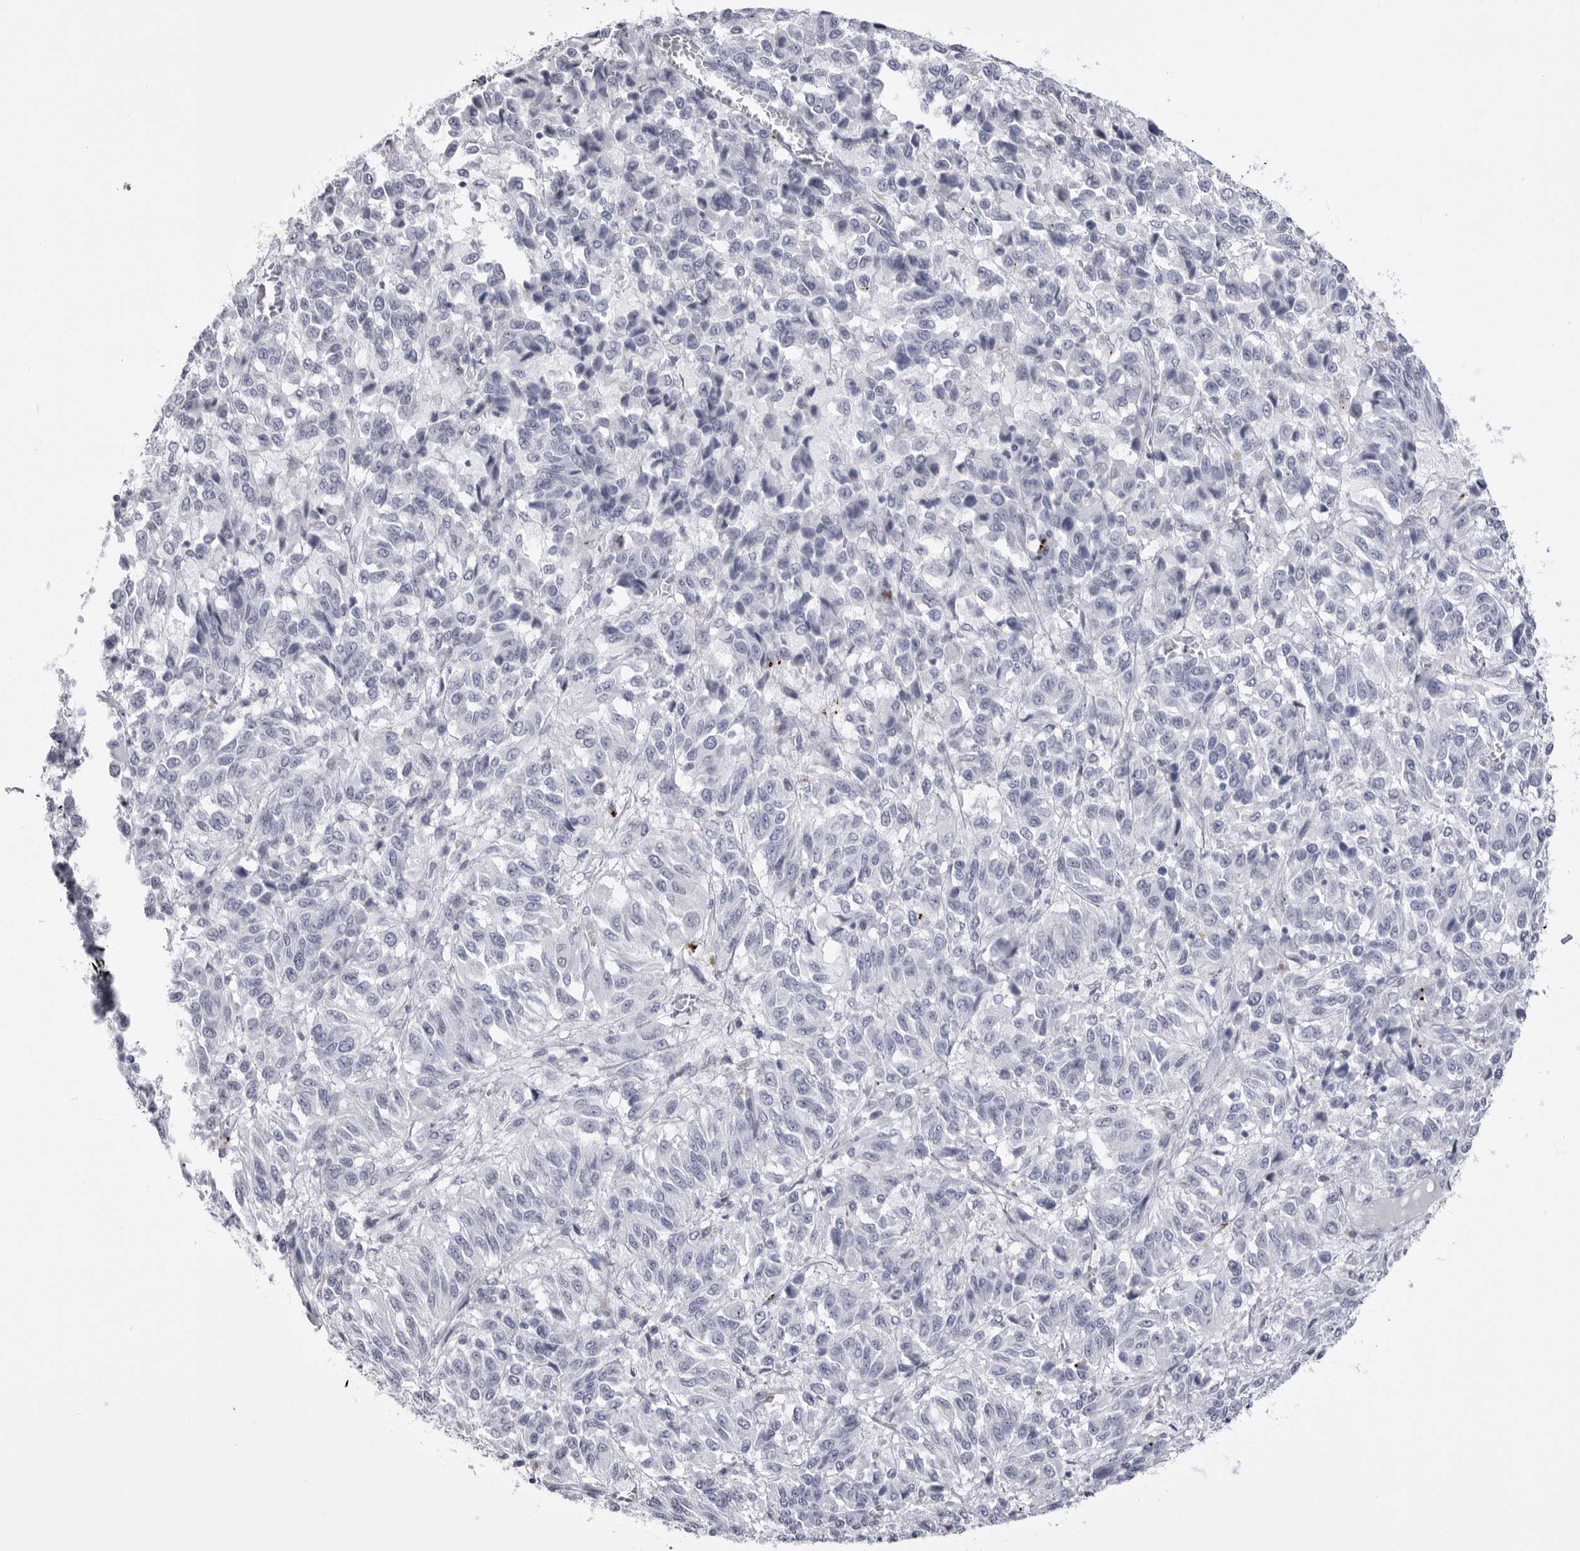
{"staining": {"intensity": "negative", "quantity": "none", "location": "none"}, "tissue": "melanoma", "cell_type": "Tumor cells", "image_type": "cancer", "snomed": [{"axis": "morphology", "description": "Malignant melanoma, Metastatic site"}, {"axis": "topography", "description": "Lung"}], "caption": "Human melanoma stained for a protein using immunohistochemistry (IHC) reveals no positivity in tumor cells.", "gene": "COL26A1", "patient": {"sex": "male", "age": 64}}